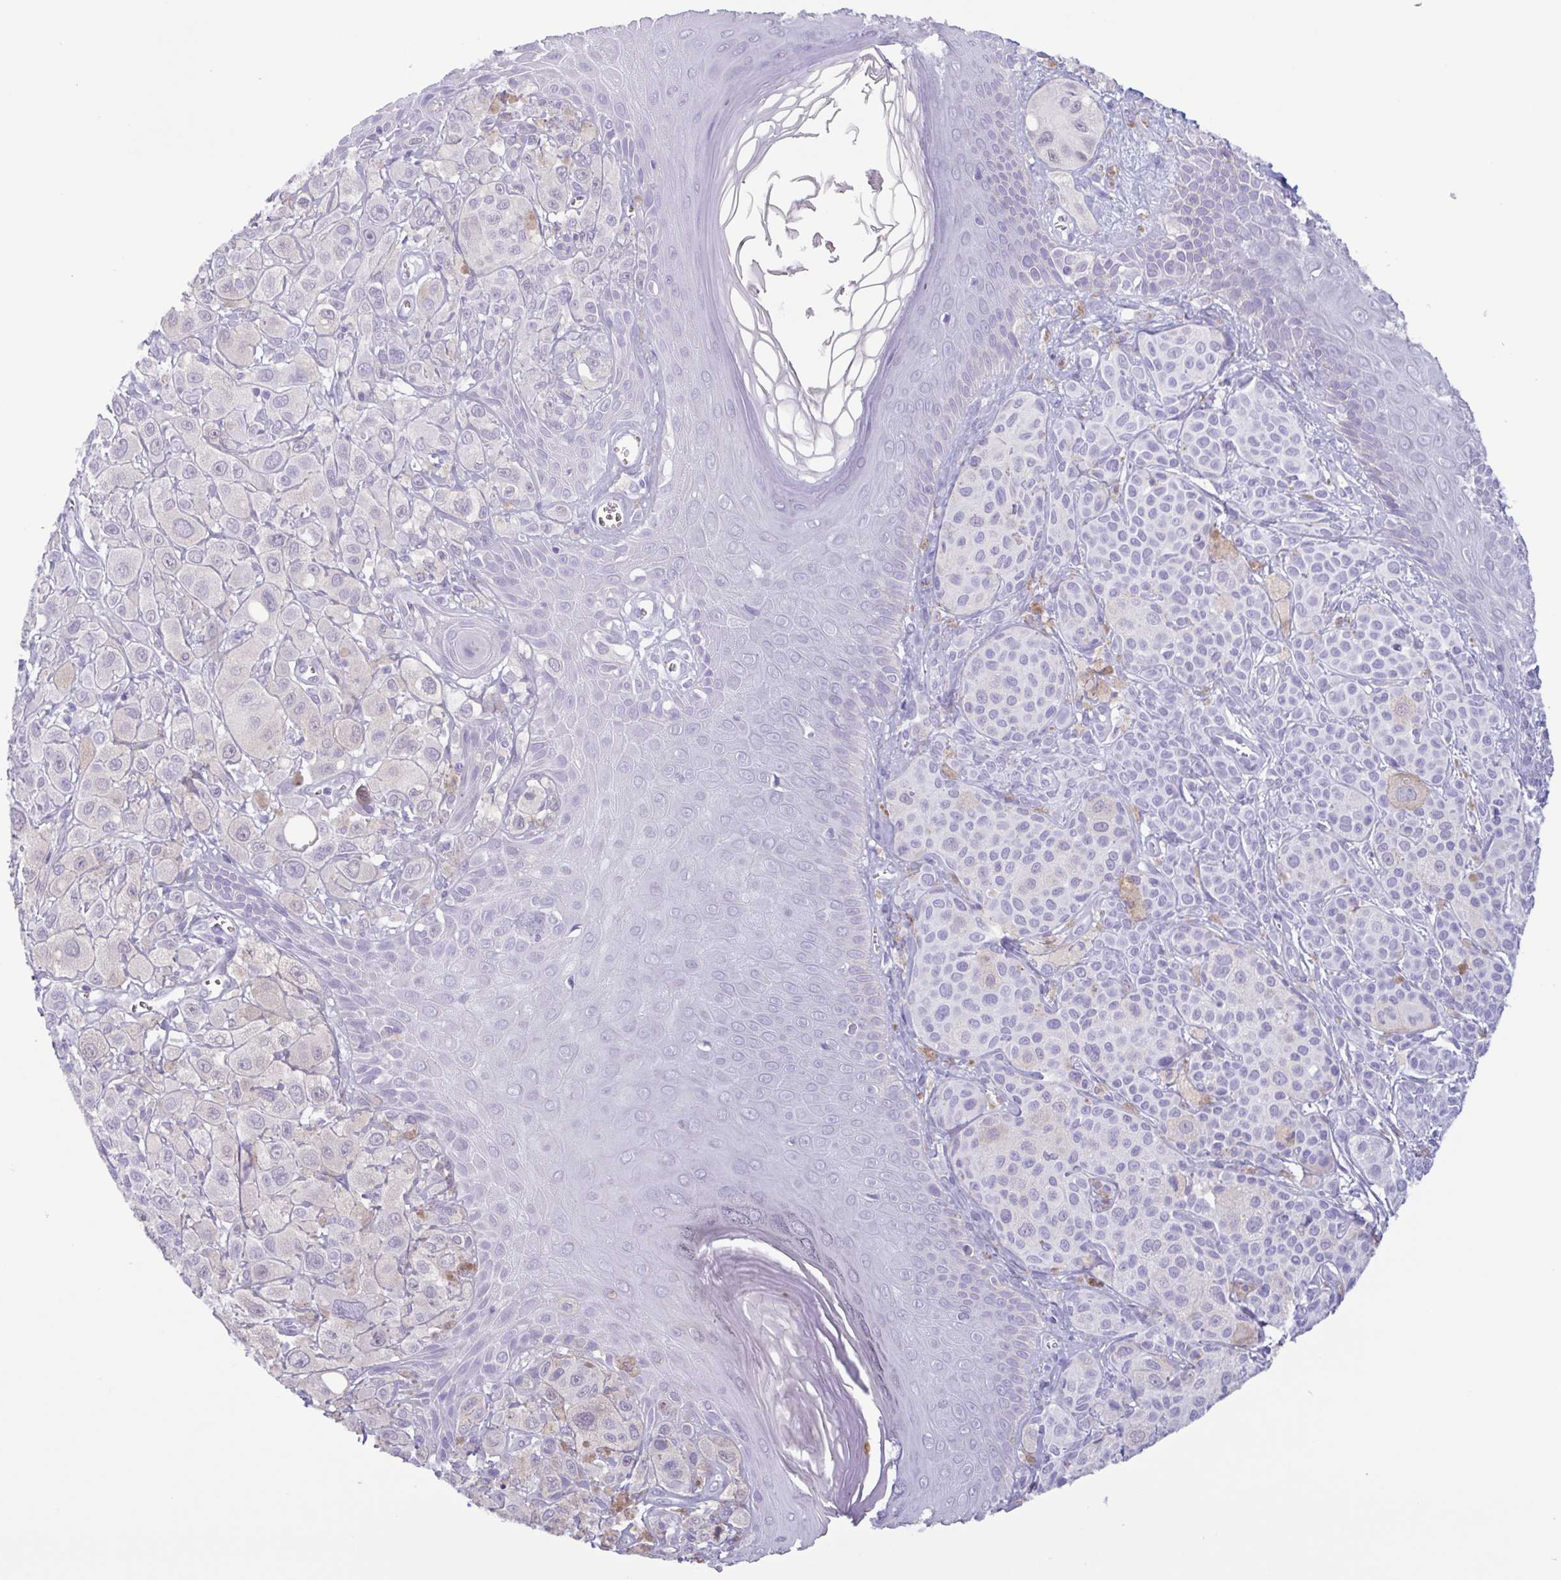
{"staining": {"intensity": "negative", "quantity": "none", "location": "none"}, "tissue": "melanoma", "cell_type": "Tumor cells", "image_type": "cancer", "snomed": [{"axis": "morphology", "description": "Malignant melanoma, NOS"}, {"axis": "topography", "description": "Skin"}], "caption": "IHC image of malignant melanoma stained for a protein (brown), which demonstrates no positivity in tumor cells.", "gene": "LTF", "patient": {"sex": "male", "age": 67}}